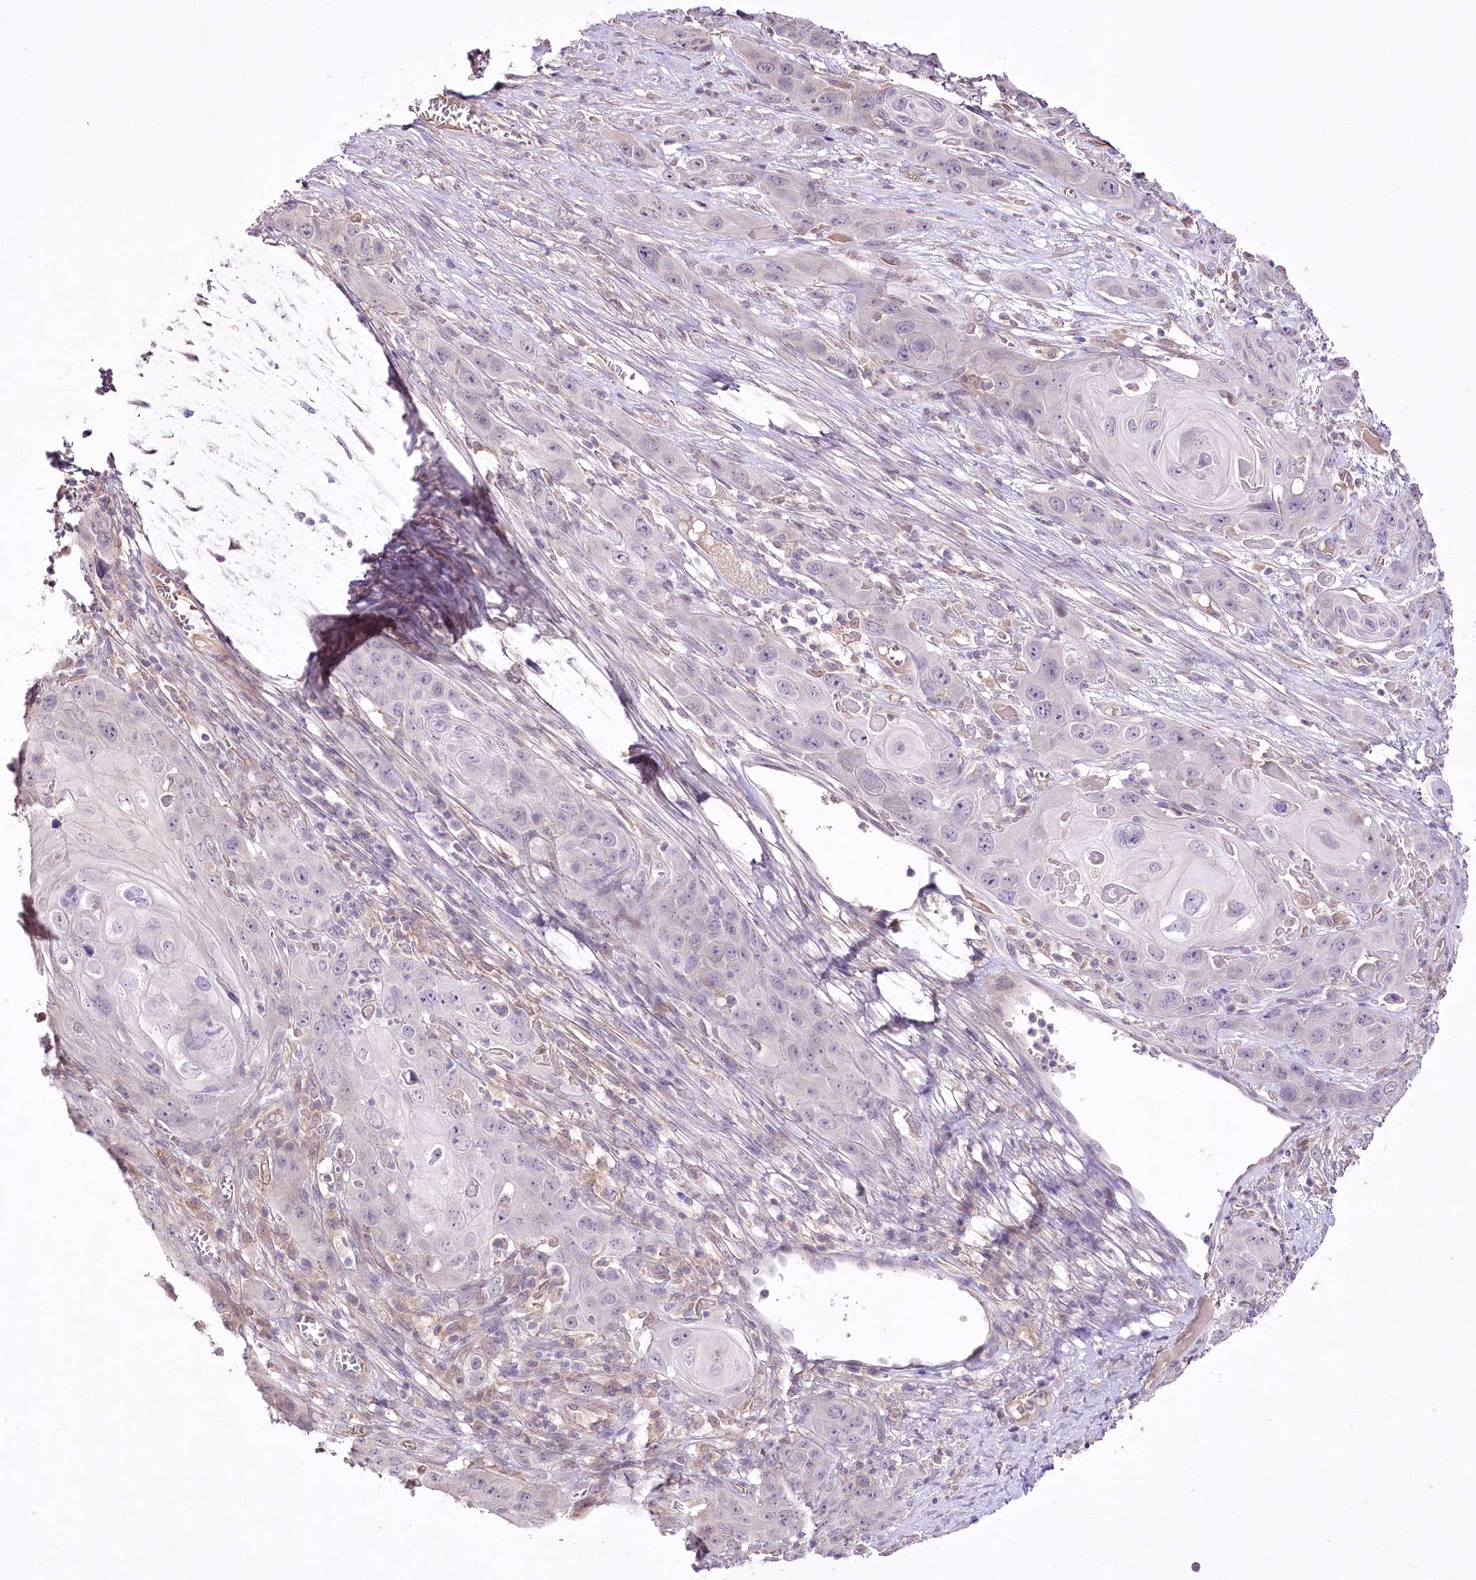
{"staining": {"intensity": "negative", "quantity": "none", "location": "none"}, "tissue": "skin cancer", "cell_type": "Tumor cells", "image_type": "cancer", "snomed": [{"axis": "morphology", "description": "Squamous cell carcinoma, NOS"}, {"axis": "topography", "description": "Skin"}], "caption": "Tumor cells are negative for brown protein staining in skin cancer.", "gene": "ENPP1", "patient": {"sex": "male", "age": 55}}